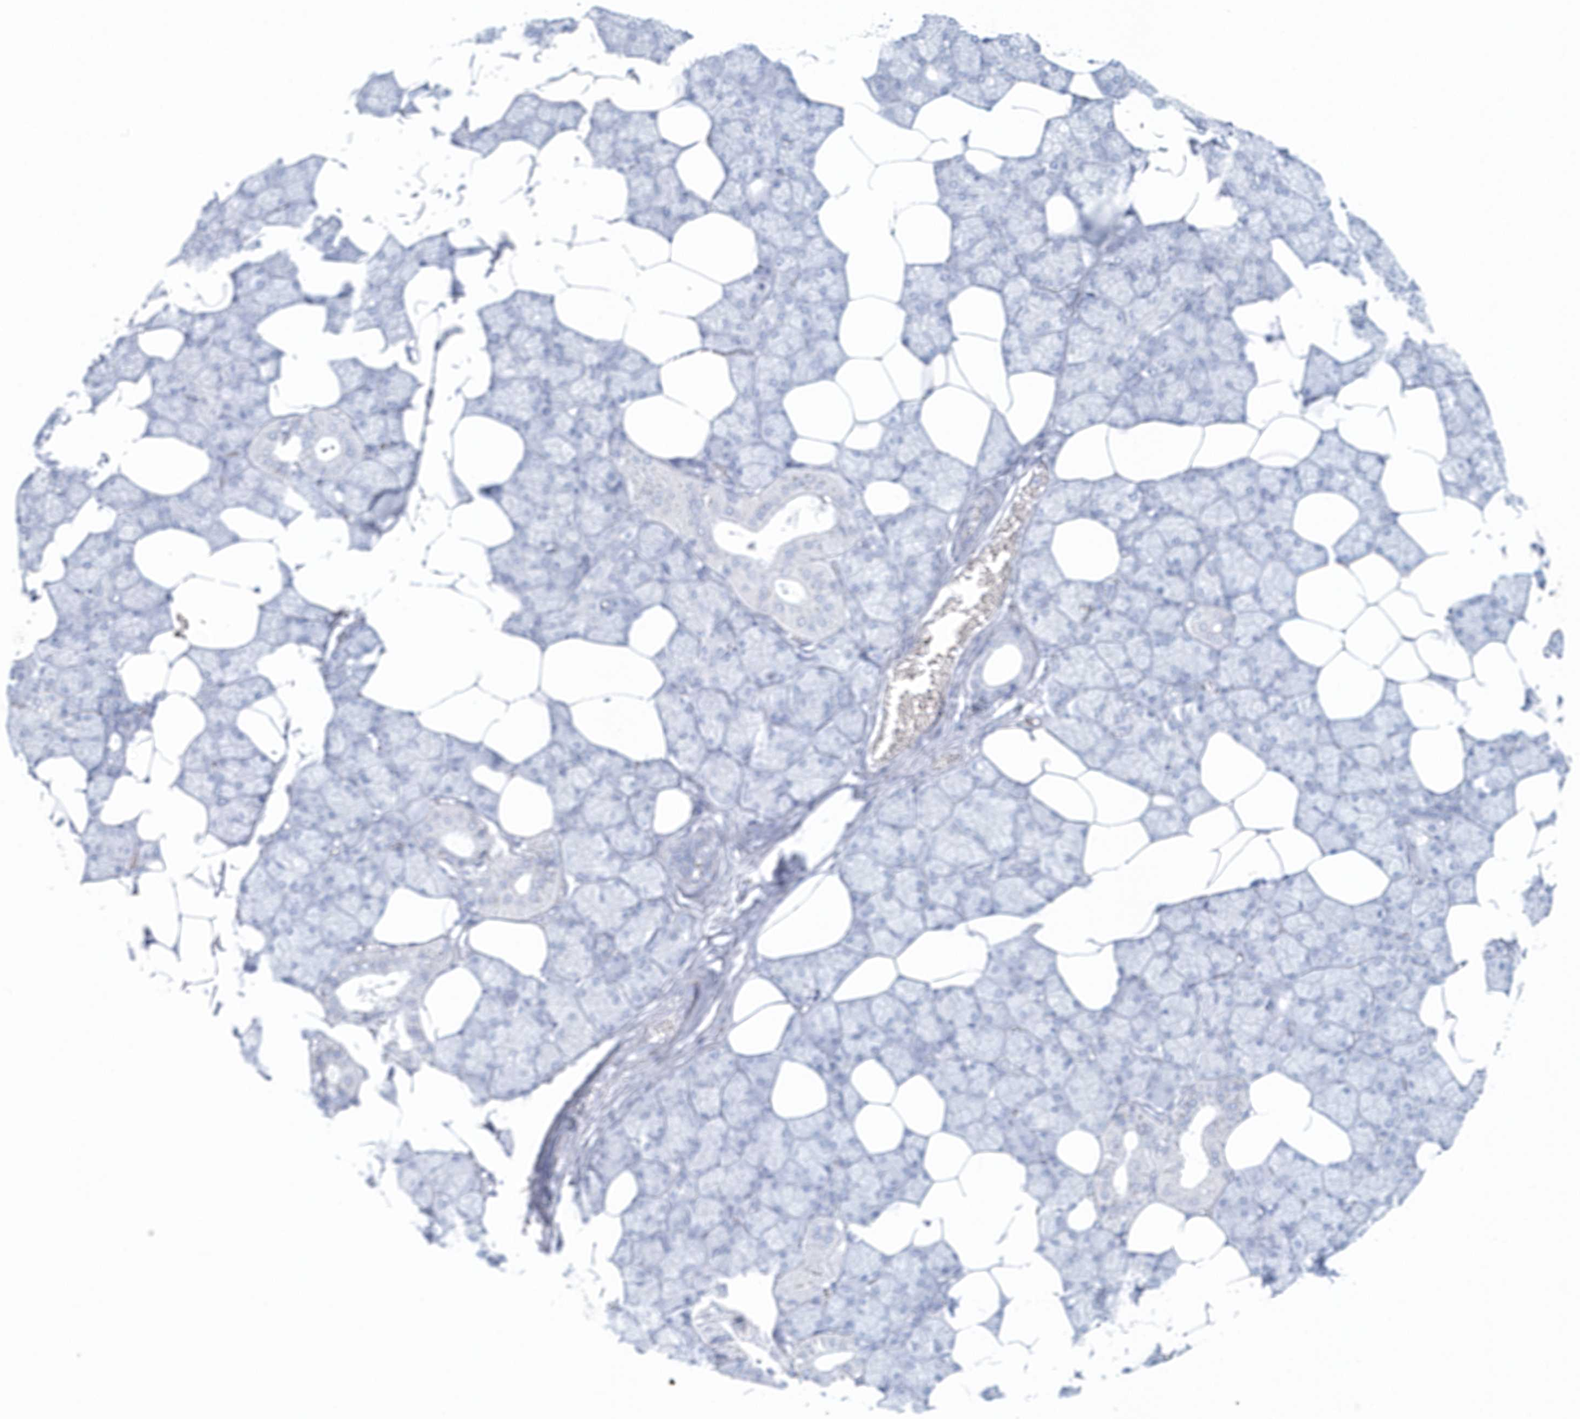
{"staining": {"intensity": "negative", "quantity": "none", "location": "none"}, "tissue": "salivary gland", "cell_type": "Glandular cells", "image_type": "normal", "snomed": [{"axis": "morphology", "description": "Normal tissue, NOS"}, {"axis": "topography", "description": "Salivary gland"}], "caption": "Immunohistochemical staining of benign human salivary gland shows no significant expression in glandular cells.", "gene": "PTPRO", "patient": {"sex": "male", "age": 62}}